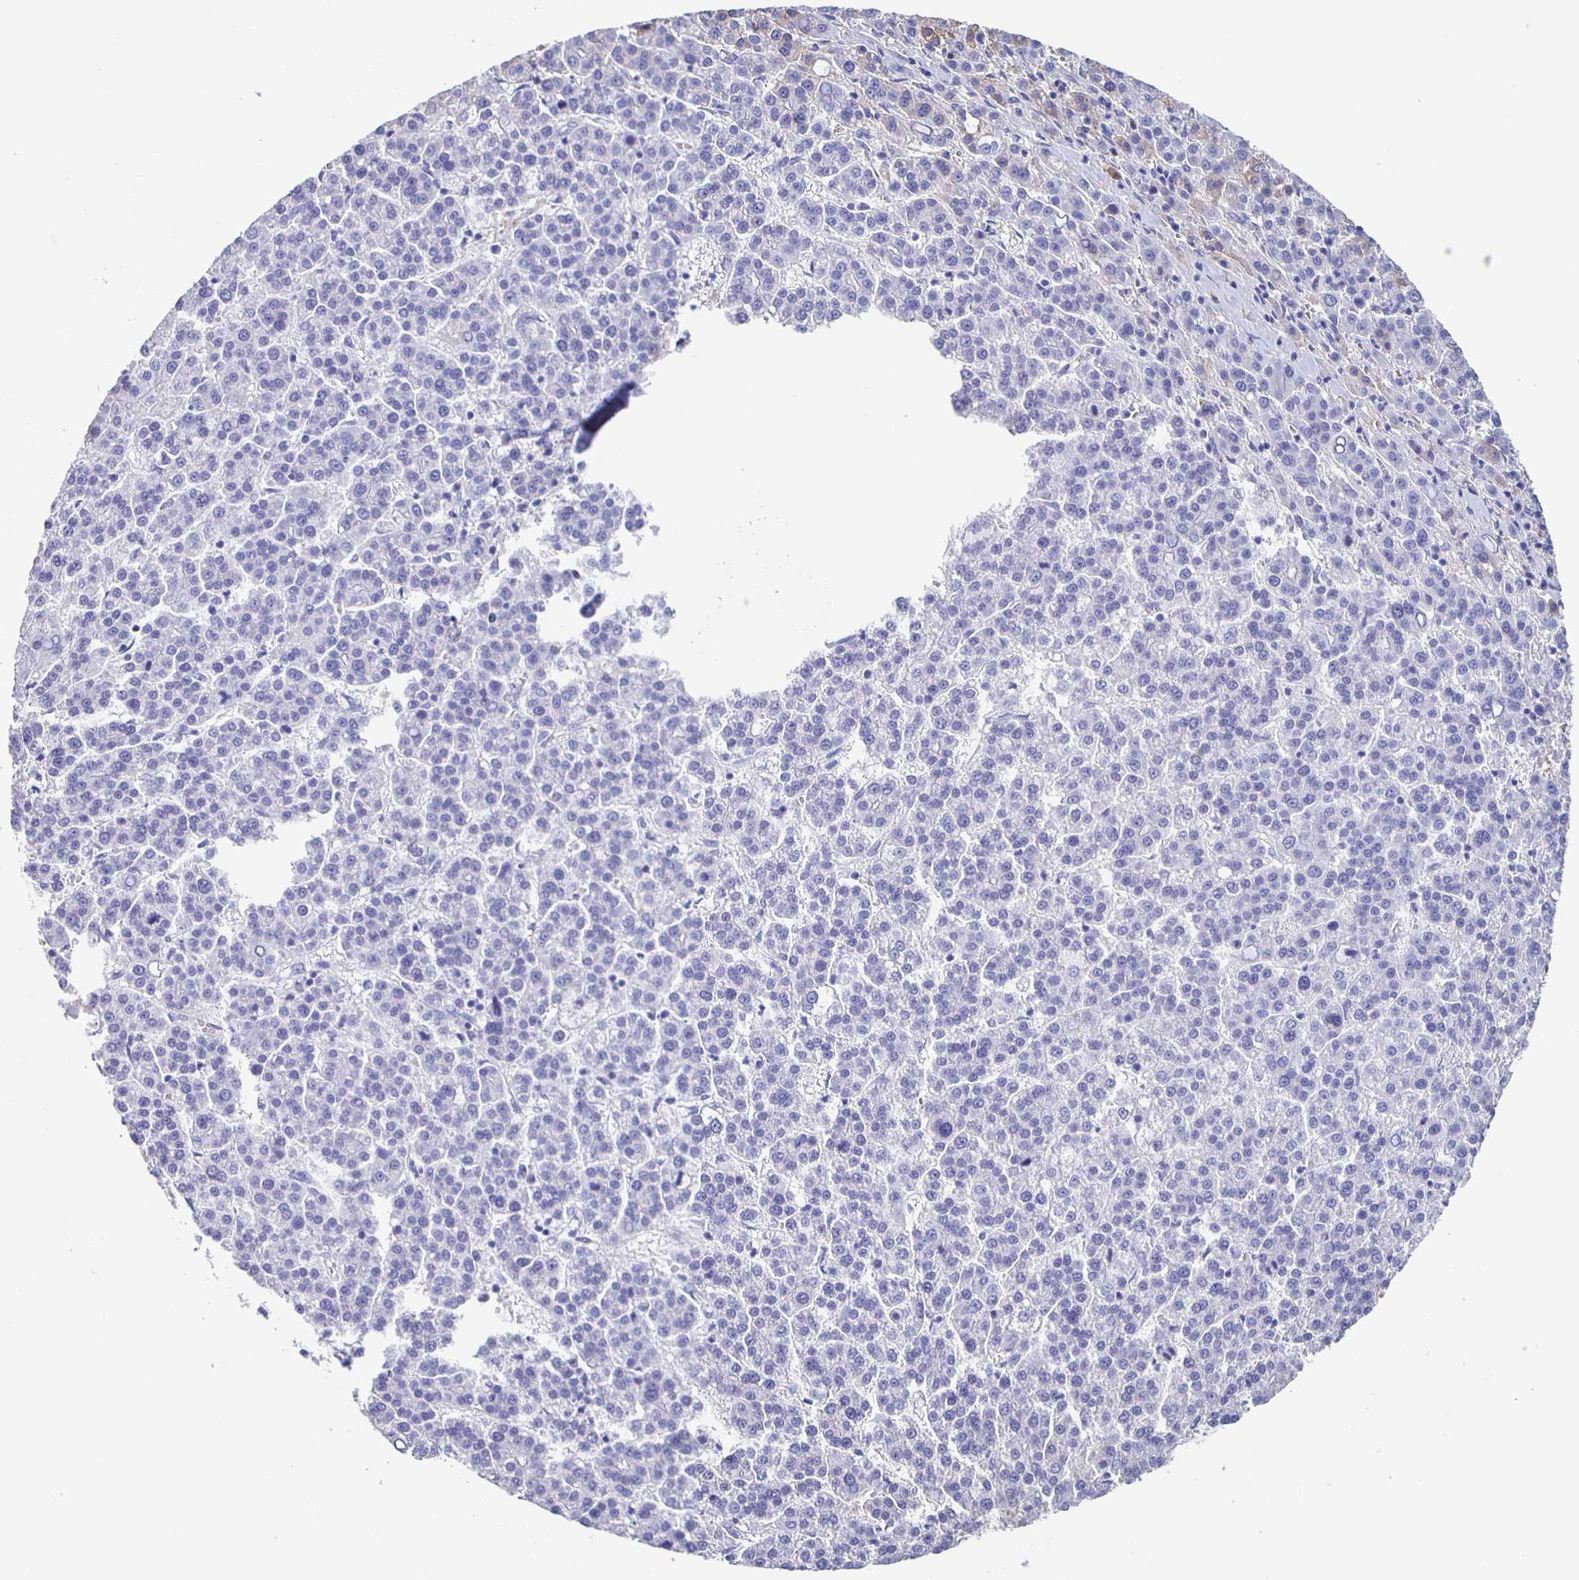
{"staining": {"intensity": "negative", "quantity": "none", "location": "none"}, "tissue": "liver cancer", "cell_type": "Tumor cells", "image_type": "cancer", "snomed": [{"axis": "morphology", "description": "Carcinoma, Hepatocellular, NOS"}, {"axis": "topography", "description": "Liver"}], "caption": "A photomicrograph of human liver cancer is negative for staining in tumor cells.", "gene": "FGA", "patient": {"sex": "female", "age": 58}}